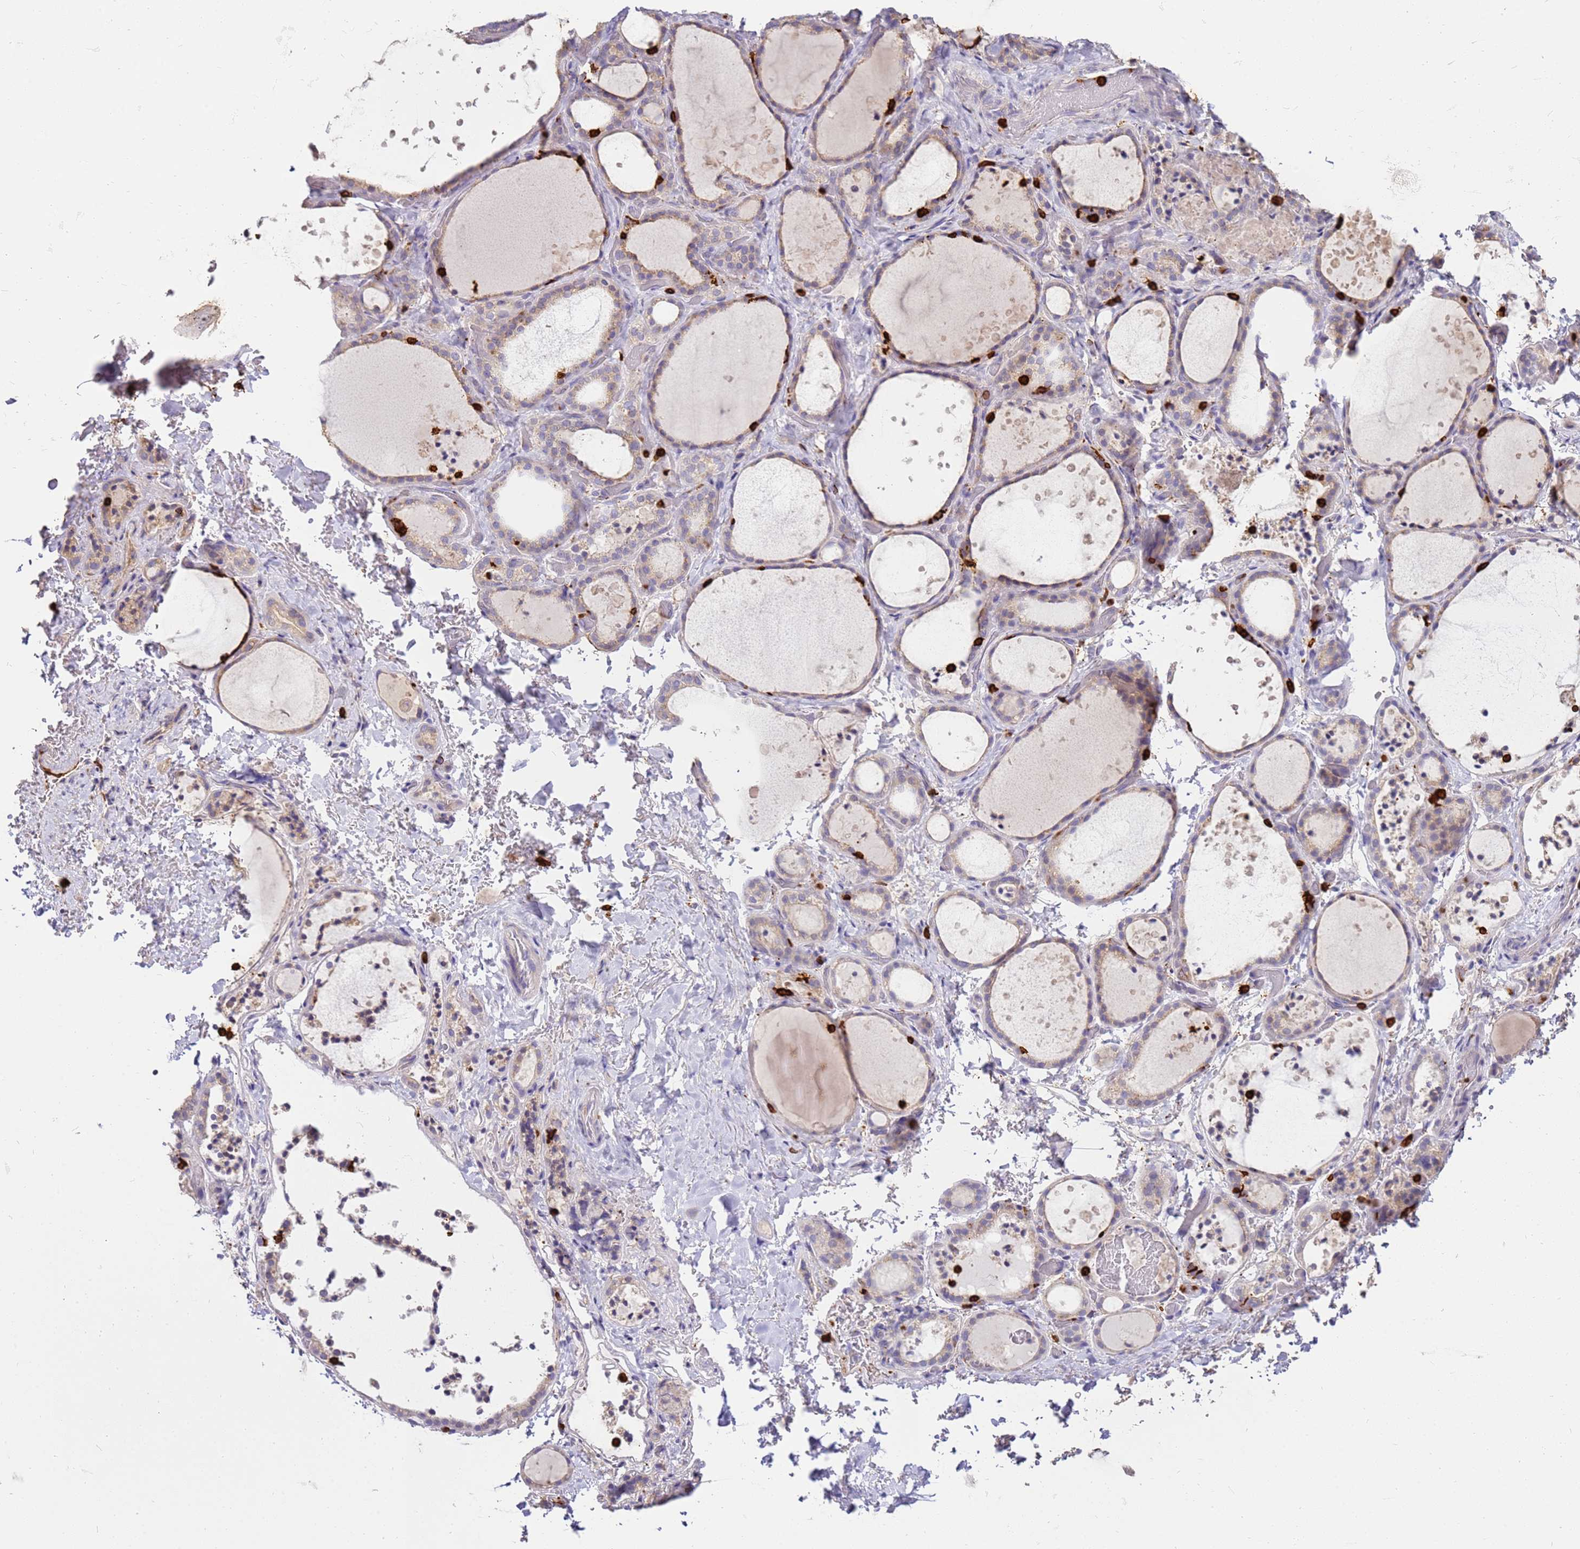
{"staining": {"intensity": "weak", "quantity": "<25%", "location": "cytoplasmic/membranous"}, "tissue": "thyroid gland", "cell_type": "Glandular cells", "image_type": "normal", "snomed": [{"axis": "morphology", "description": "Normal tissue, NOS"}, {"axis": "topography", "description": "Thyroid gland"}], "caption": "An IHC image of normal thyroid gland is shown. There is no staining in glandular cells of thyroid gland.", "gene": "CORO1A", "patient": {"sex": "female", "age": 44}}